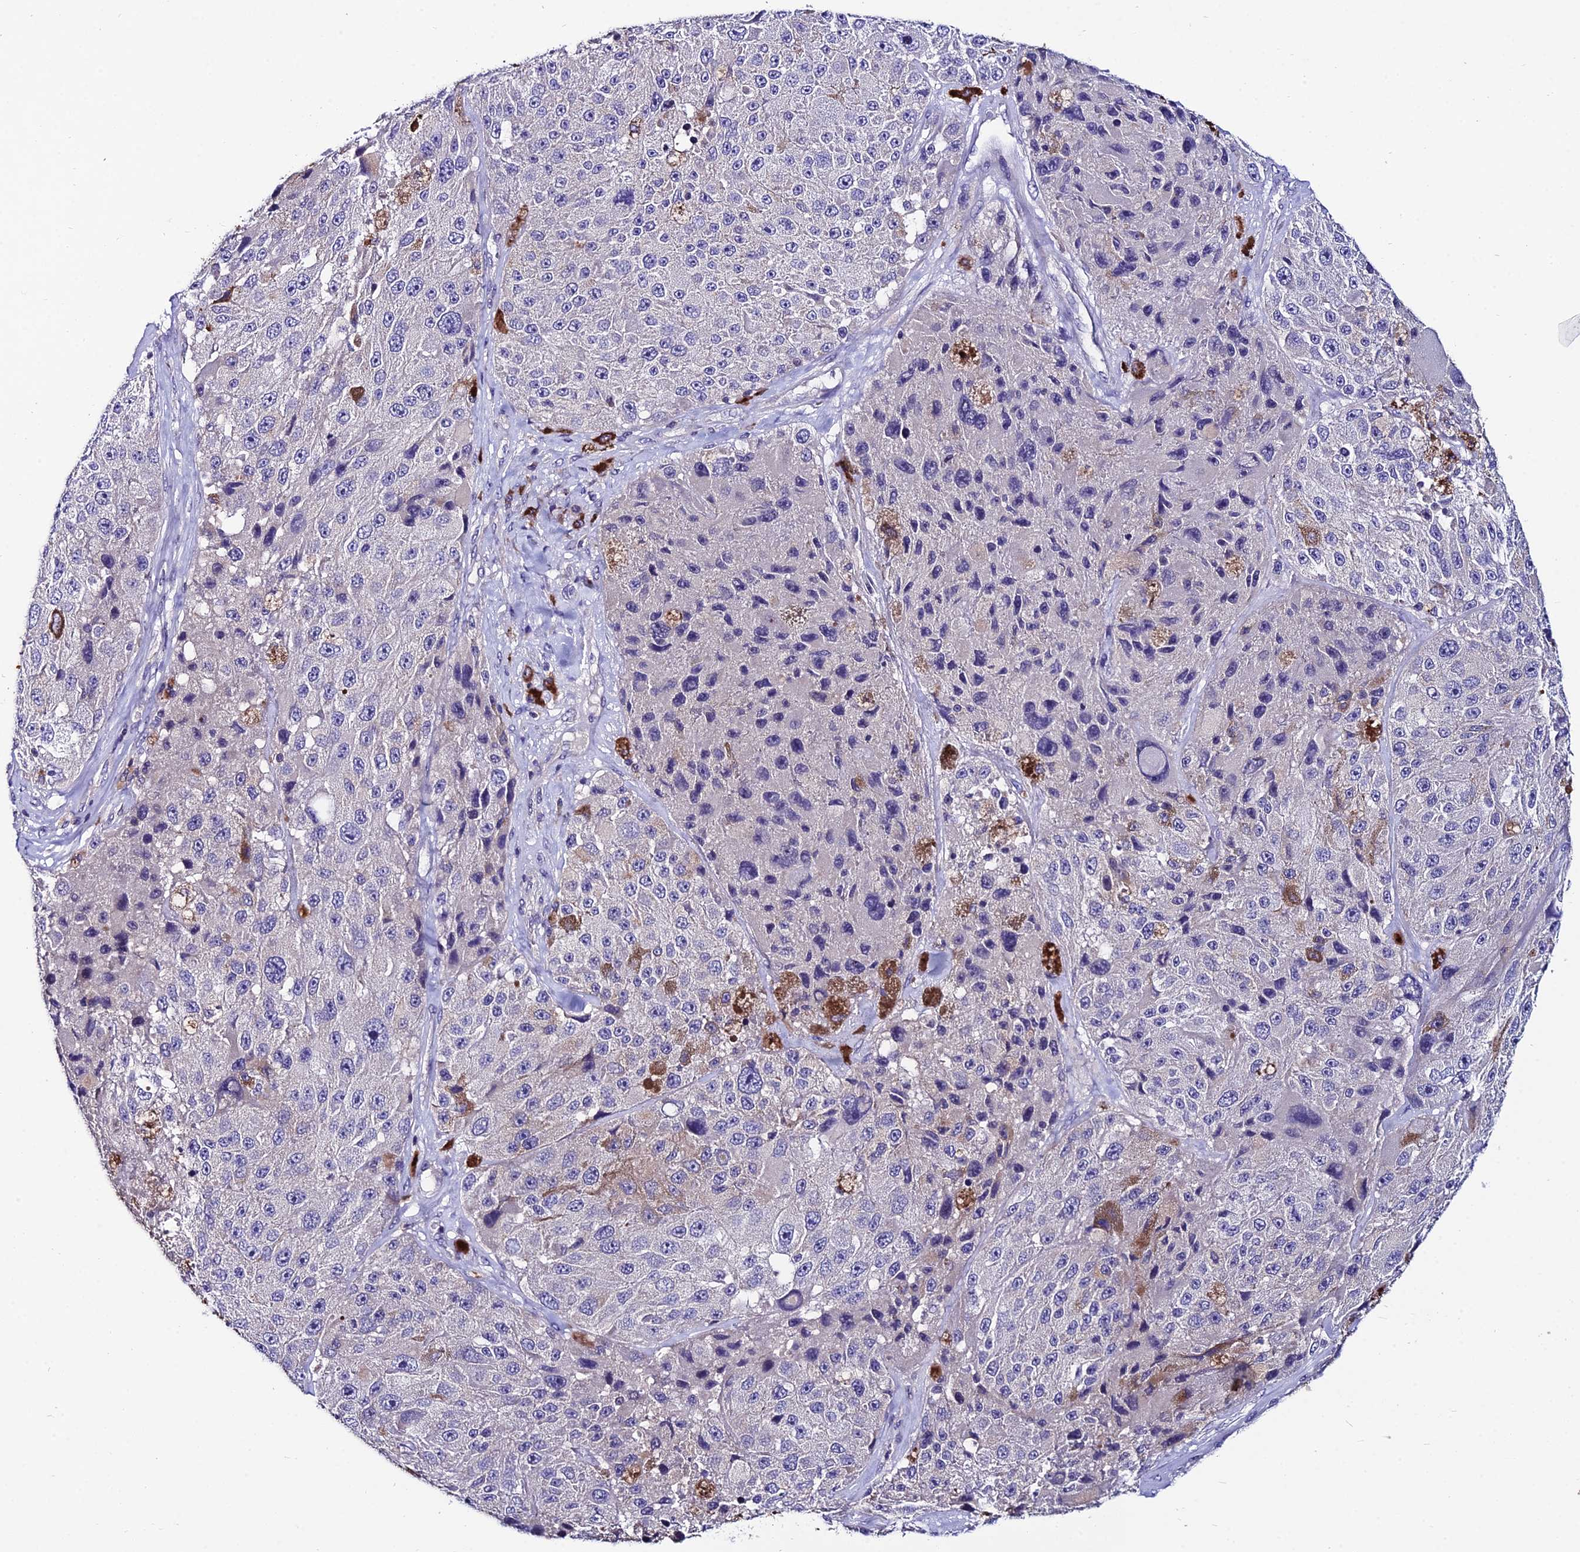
{"staining": {"intensity": "negative", "quantity": "none", "location": "none"}, "tissue": "melanoma", "cell_type": "Tumor cells", "image_type": "cancer", "snomed": [{"axis": "morphology", "description": "Malignant melanoma, Metastatic site"}, {"axis": "topography", "description": "Lymph node"}], "caption": "This is an immunohistochemistry image of human malignant melanoma (metastatic site). There is no staining in tumor cells.", "gene": "LGALS7", "patient": {"sex": "male", "age": 62}}